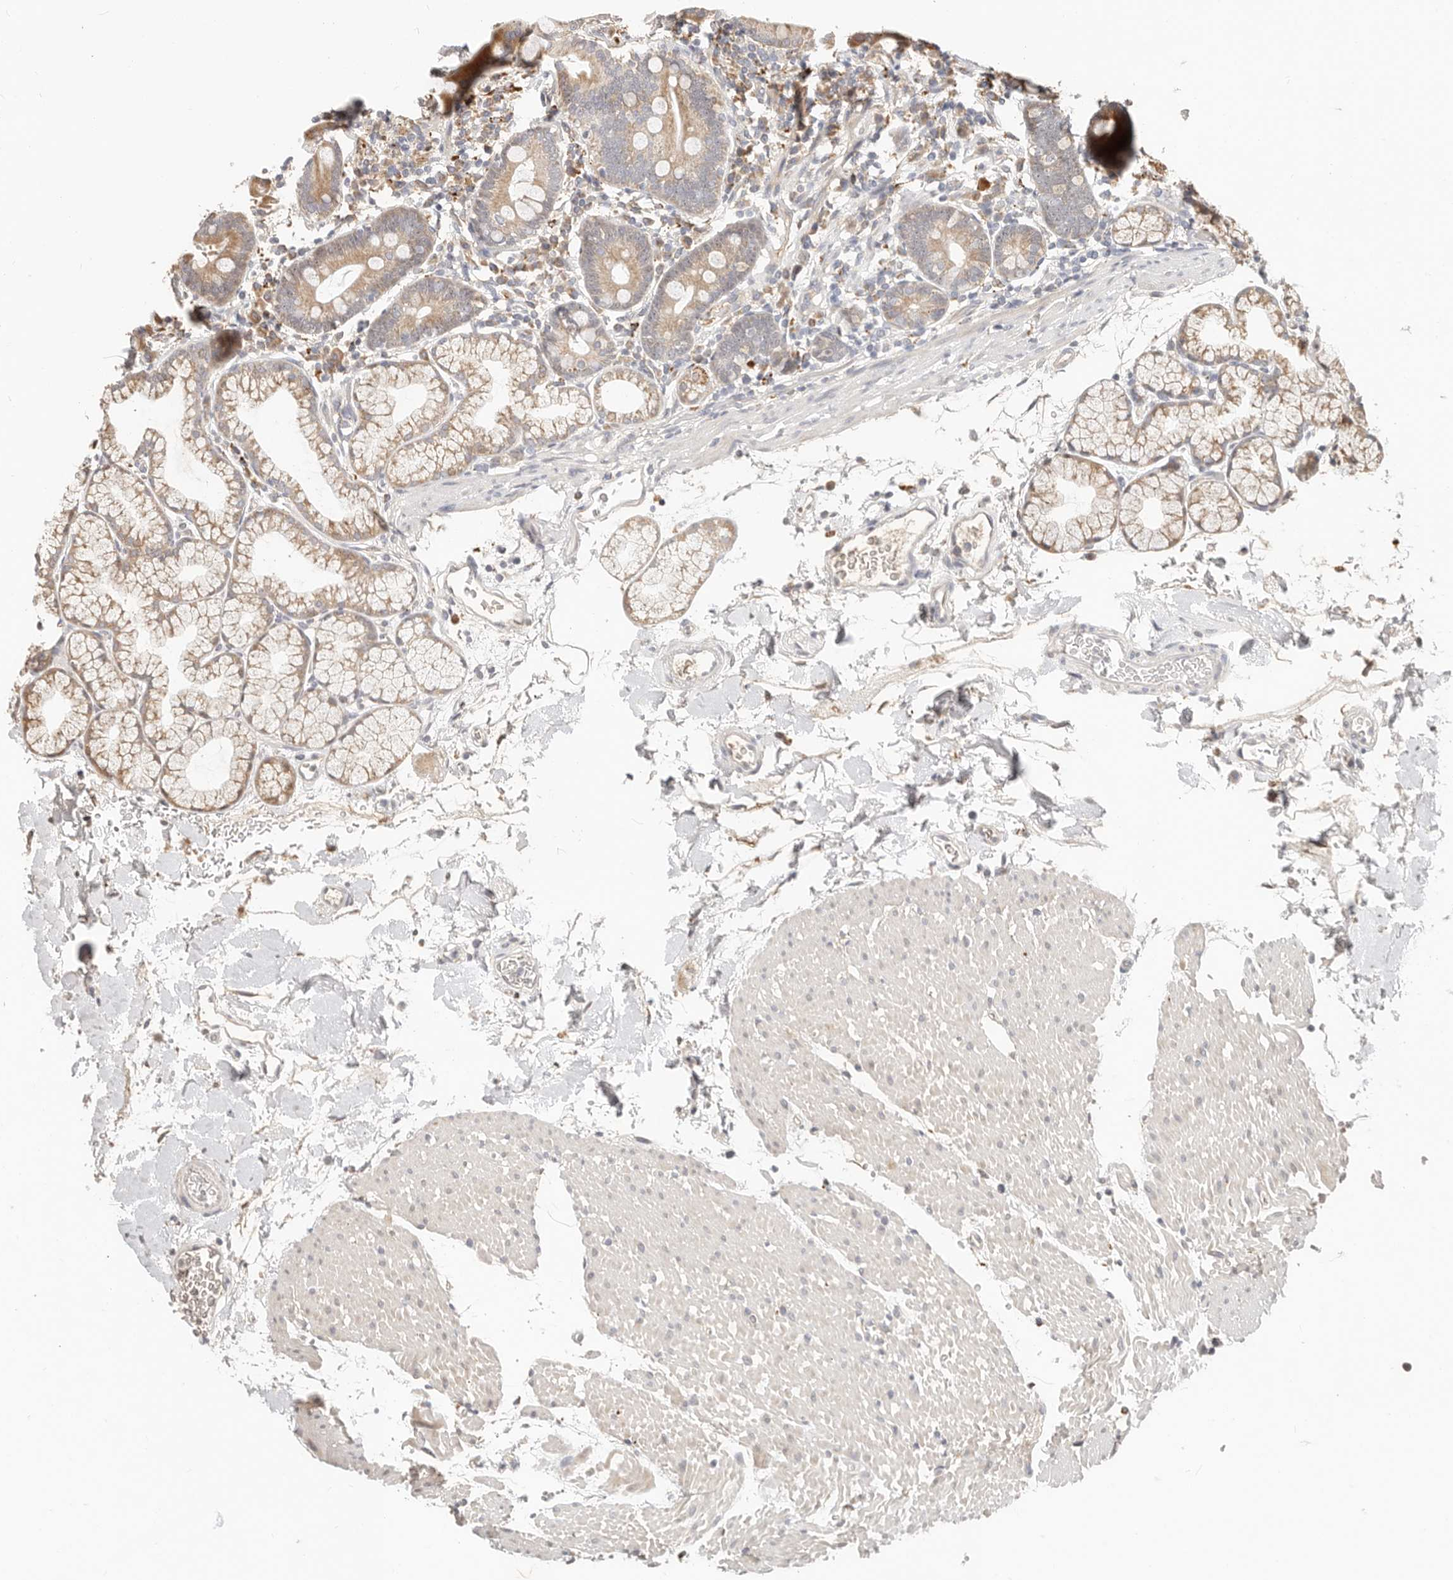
{"staining": {"intensity": "weak", "quantity": ">75%", "location": "cytoplasmic/membranous"}, "tissue": "duodenum", "cell_type": "Glandular cells", "image_type": "normal", "snomed": [{"axis": "morphology", "description": "Normal tissue, NOS"}, {"axis": "topography", "description": "Duodenum"}], "caption": "About >75% of glandular cells in benign human duodenum reveal weak cytoplasmic/membranous protein expression as visualized by brown immunohistochemical staining.", "gene": "ZRANB1", "patient": {"sex": "male", "age": 54}}